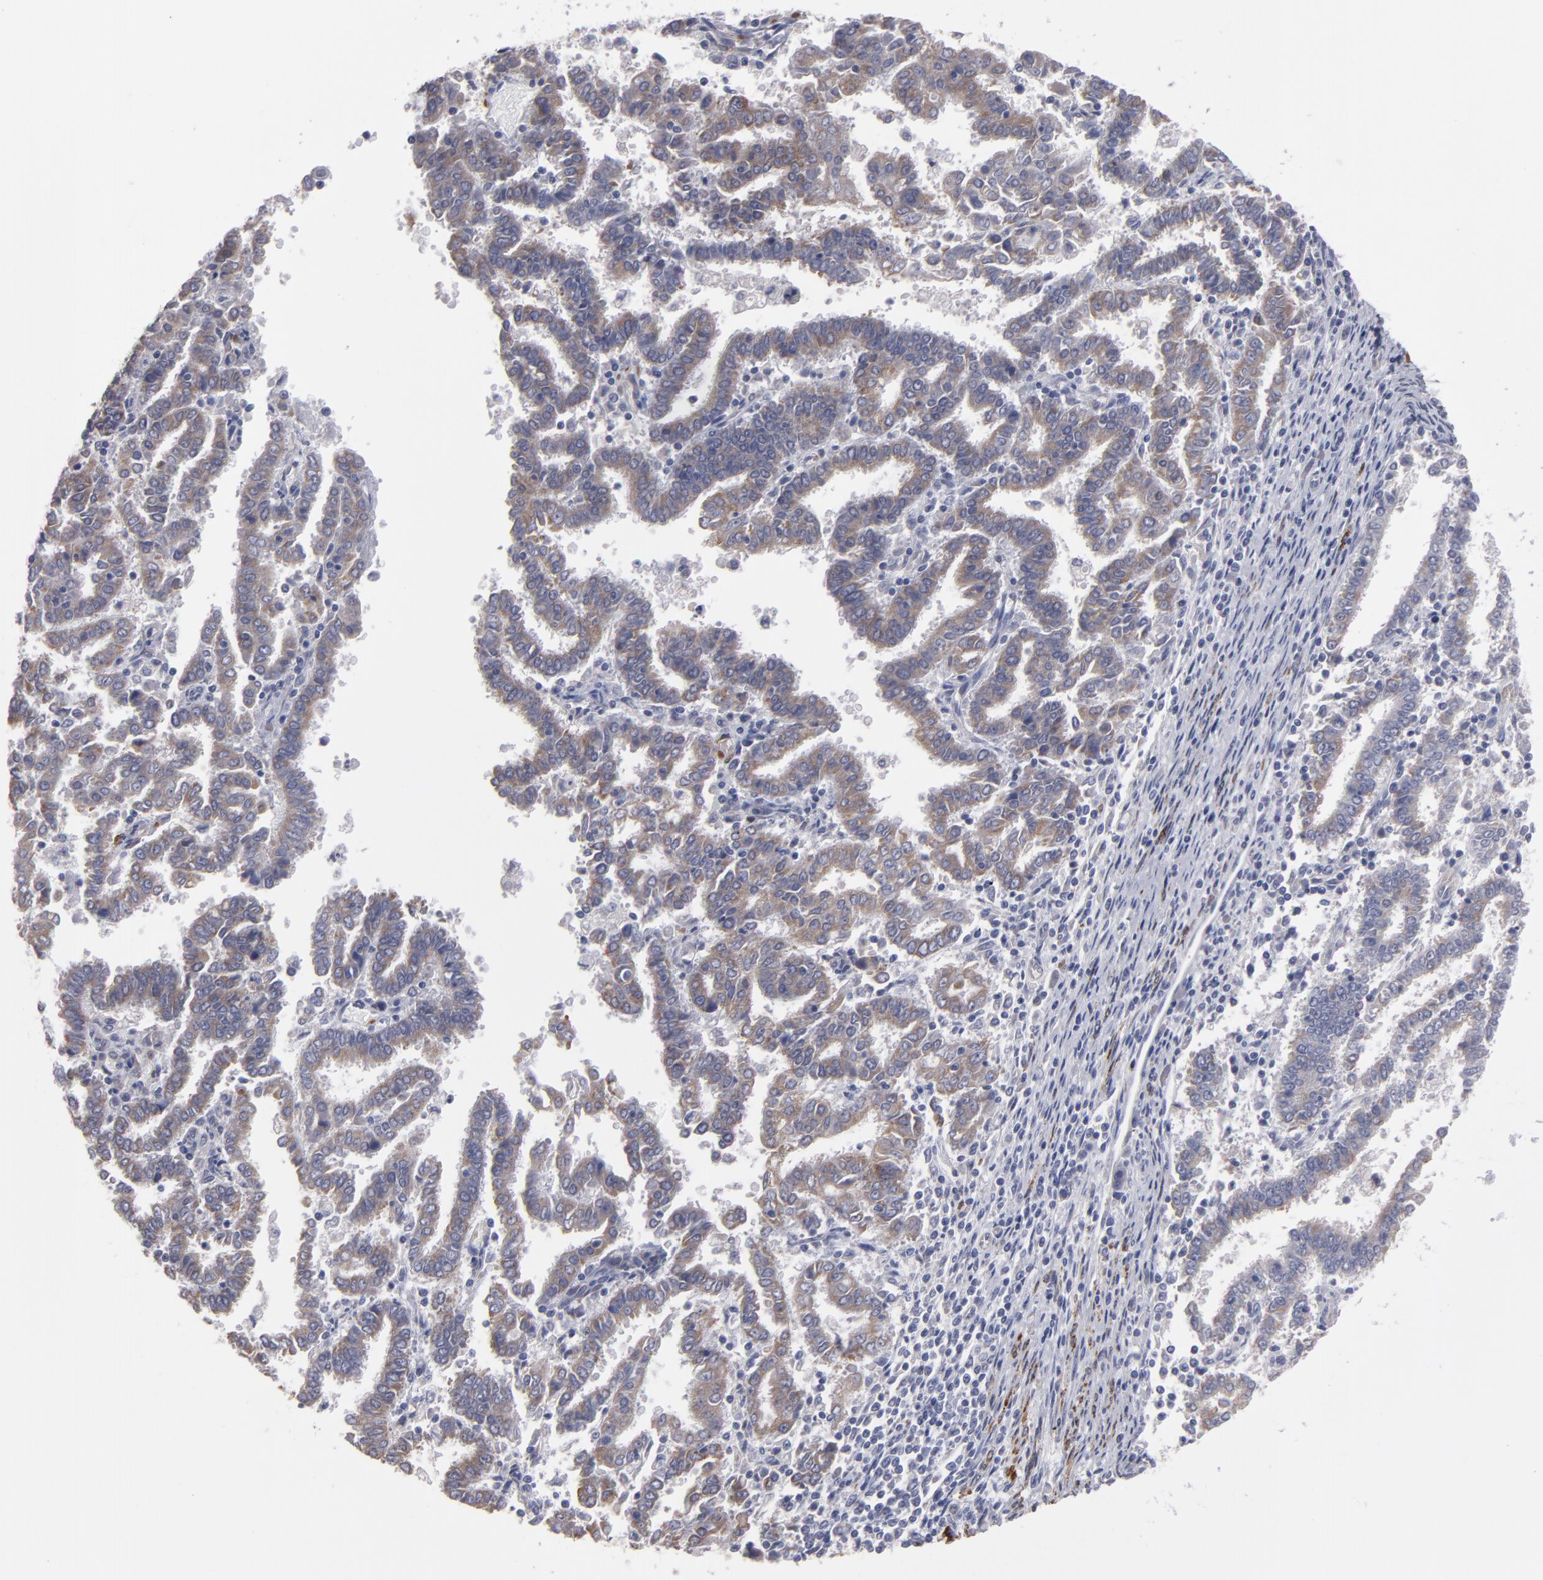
{"staining": {"intensity": "weak", "quantity": ">75%", "location": "cytoplasmic/membranous"}, "tissue": "endometrial cancer", "cell_type": "Tumor cells", "image_type": "cancer", "snomed": [{"axis": "morphology", "description": "Adenocarcinoma, NOS"}, {"axis": "topography", "description": "Uterus"}], "caption": "Adenocarcinoma (endometrial) tissue displays weak cytoplasmic/membranous positivity in about >75% of tumor cells", "gene": "SLMAP", "patient": {"sex": "female", "age": 83}}